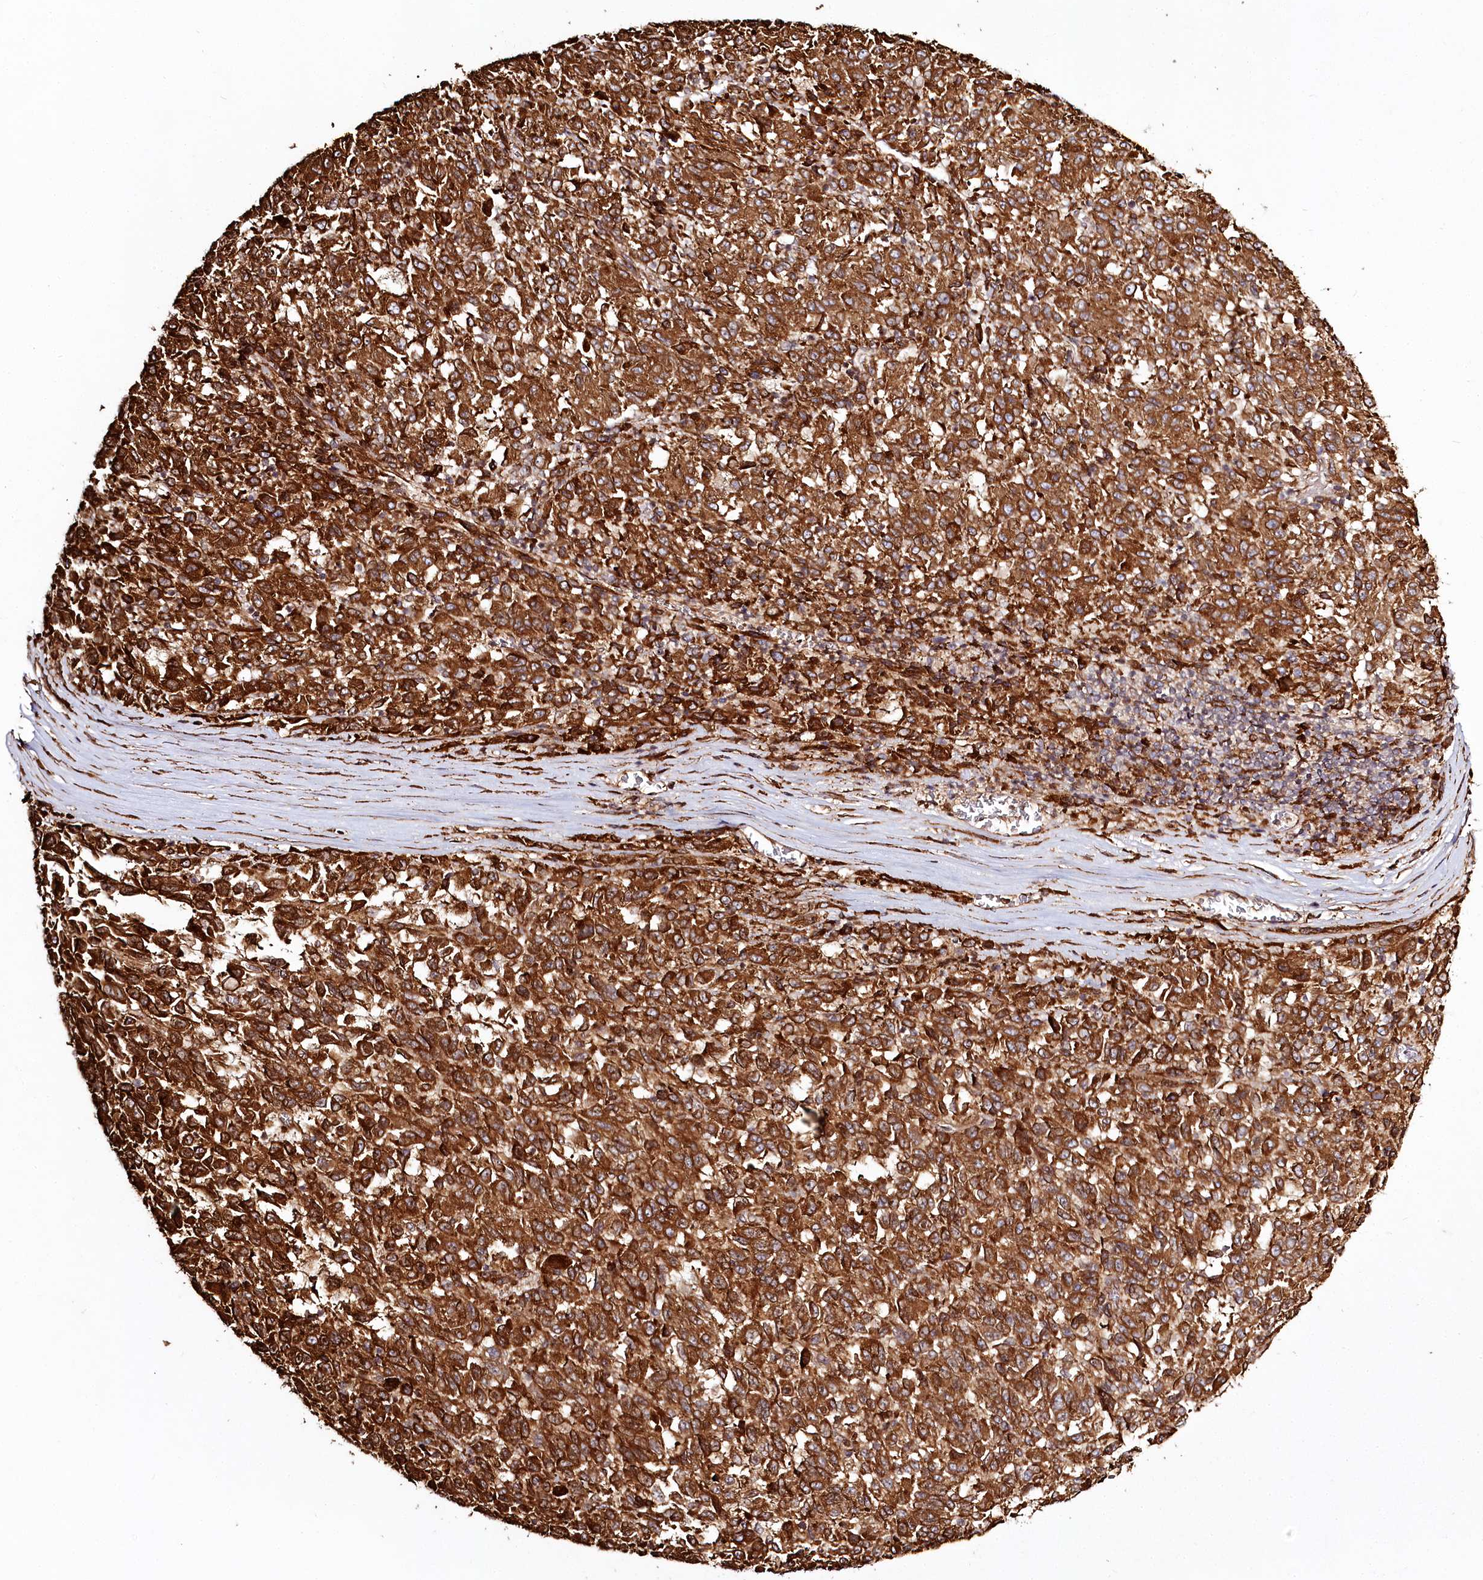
{"staining": {"intensity": "strong", "quantity": ">75%", "location": "cytoplasmic/membranous"}, "tissue": "melanoma", "cell_type": "Tumor cells", "image_type": "cancer", "snomed": [{"axis": "morphology", "description": "Malignant melanoma, Metastatic site"}, {"axis": "topography", "description": "Lung"}], "caption": "The micrograph reveals staining of melanoma, revealing strong cytoplasmic/membranous protein positivity (brown color) within tumor cells.", "gene": "FAM13A", "patient": {"sex": "male", "age": 64}}